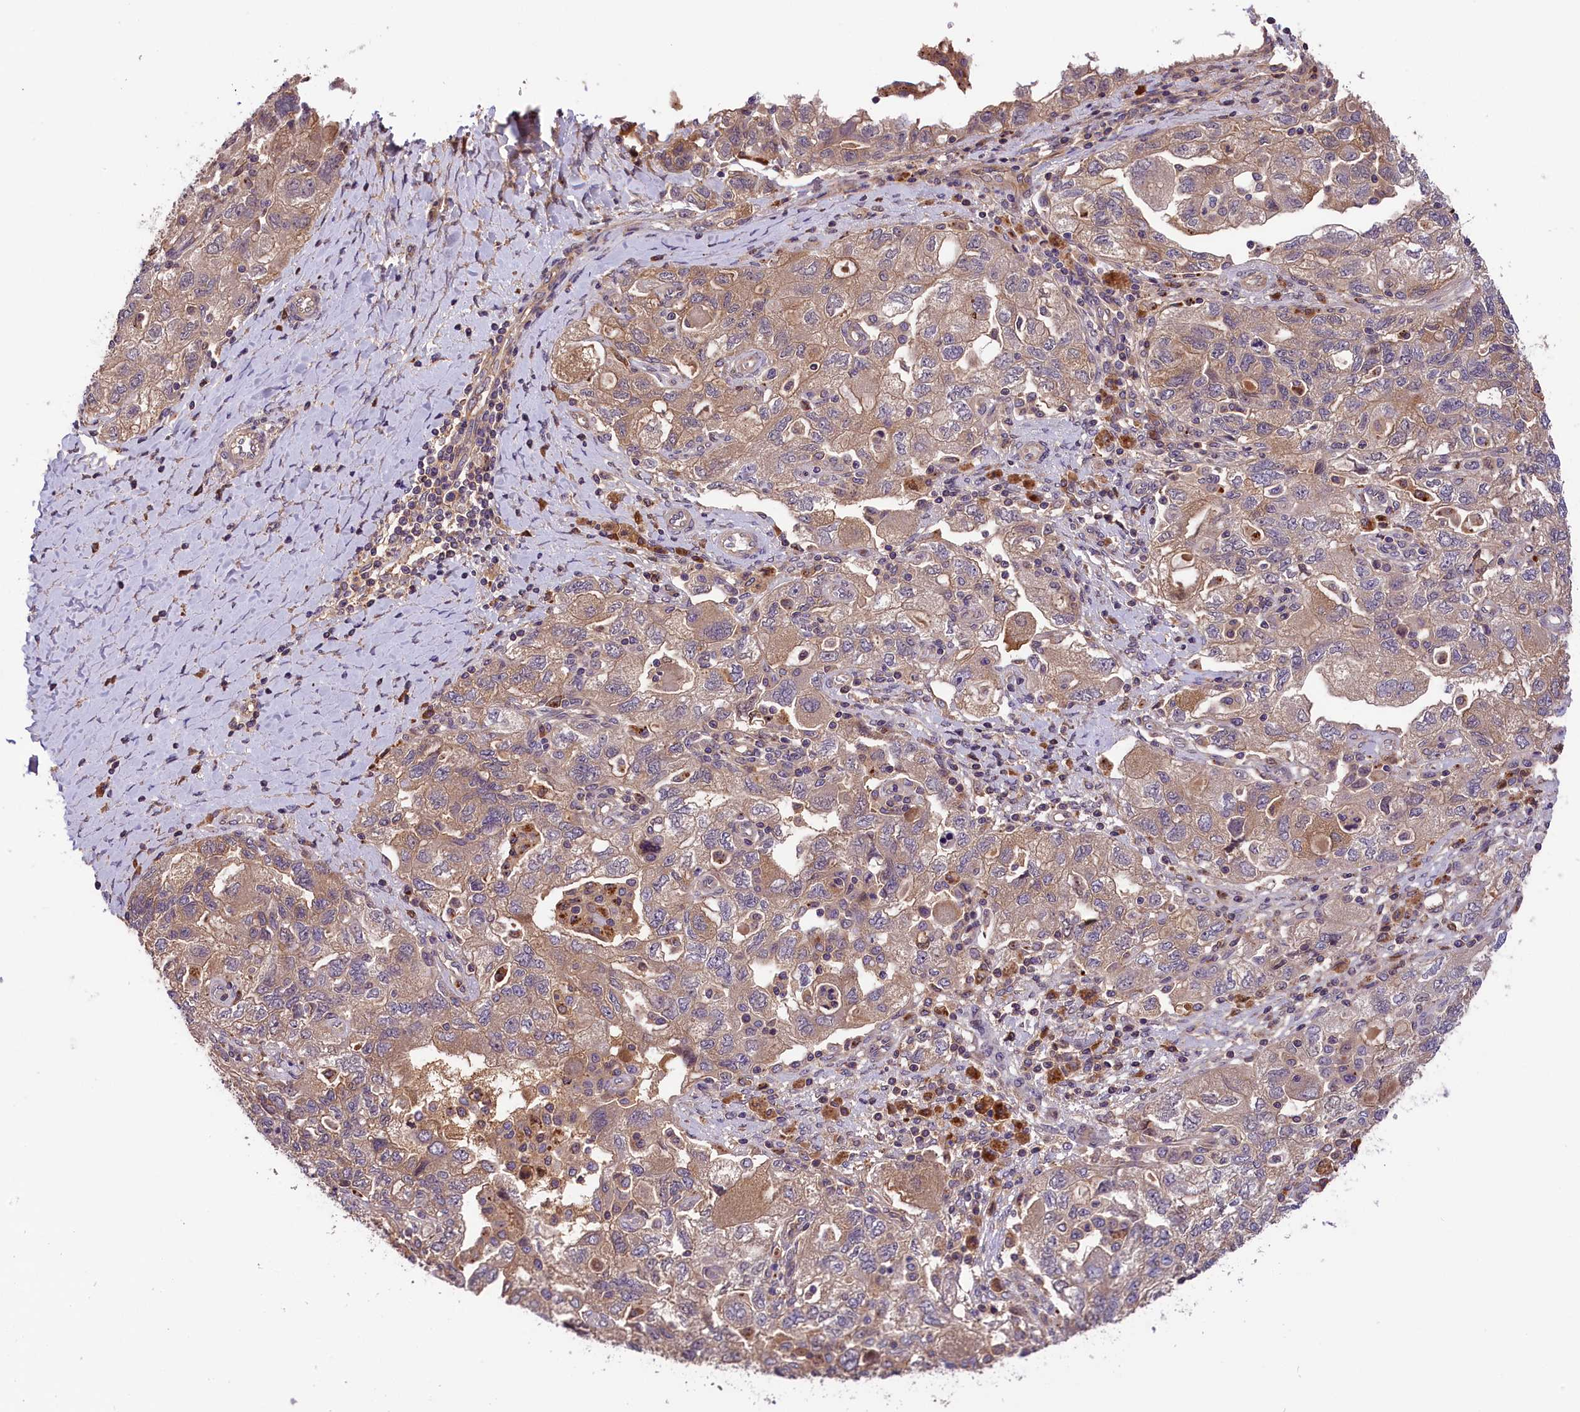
{"staining": {"intensity": "weak", "quantity": "25%-75%", "location": "cytoplasmic/membranous"}, "tissue": "ovarian cancer", "cell_type": "Tumor cells", "image_type": "cancer", "snomed": [{"axis": "morphology", "description": "Carcinoma, NOS"}, {"axis": "morphology", "description": "Cystadenocarcinoma, serous, NOS"}, {"axis": "topography", "description": "Ovary"}], "caption": "About 25%-75% of tumor cells in human ovarian carcinoma reveal weak cytoplasmic/membranous protein expression as visualized by brown immunohistochemical staining.", "gene": "SETD6", "patient": {"sex": "female", "age": 69}}